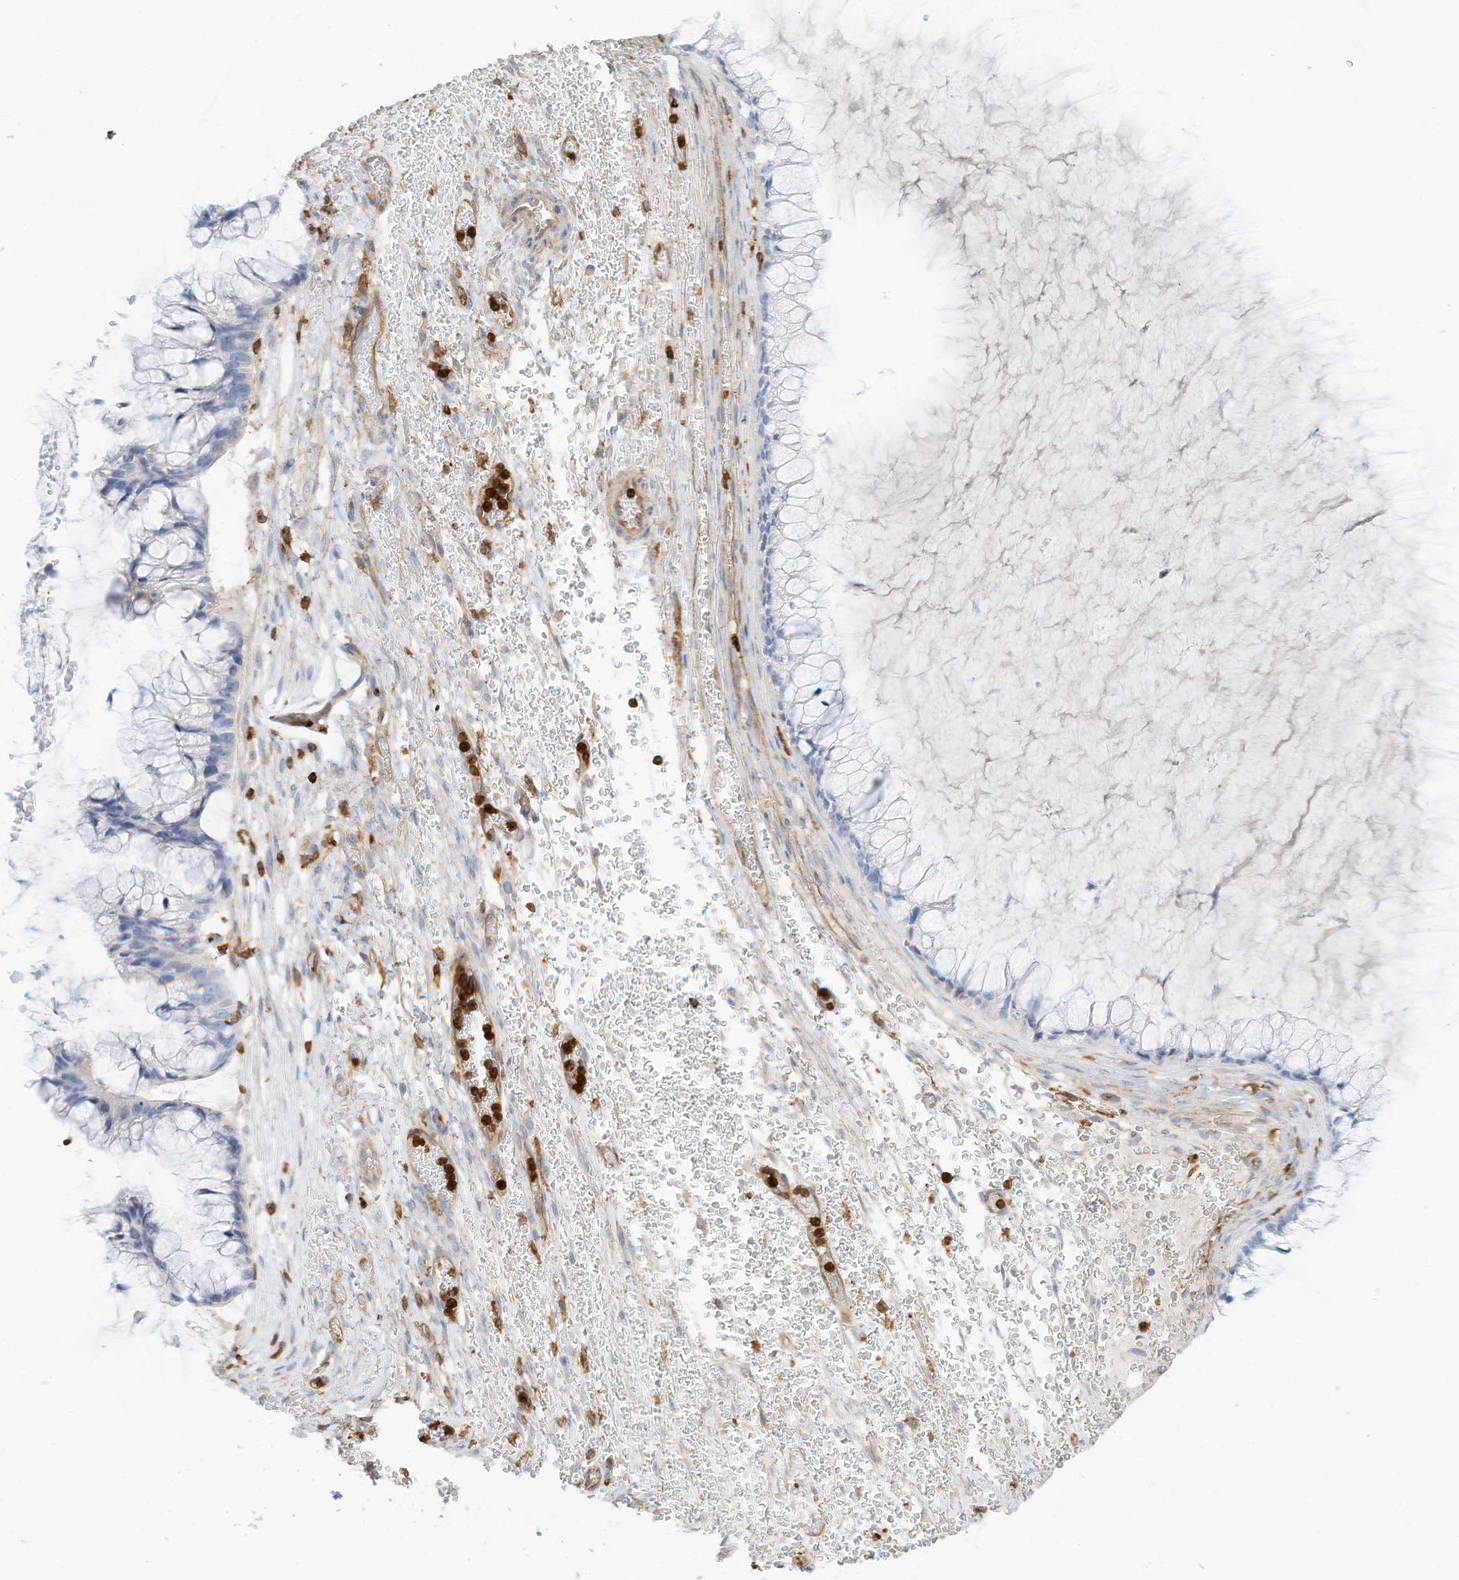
{"staining": {"intensity": "negative", "quantity": "none", "location": "none"}, "tissue": "ovarian cancer", "cell_type": "Tumor cells", "image_type": "cancer", "snomed": [{"axis": "morphology", "description": "Cystadenocarcinoma, mucinous, NOS"}, {"axis": "topography", "description": "Ovary"}], "caption": "Ovarian cancer (mucinous cystadenocarcinoma) stained for a protein using IHC demonstrates no expression tumor cells.", "gene": "ARHGAP25", "patient": {"sex": "female", "age": 37}}